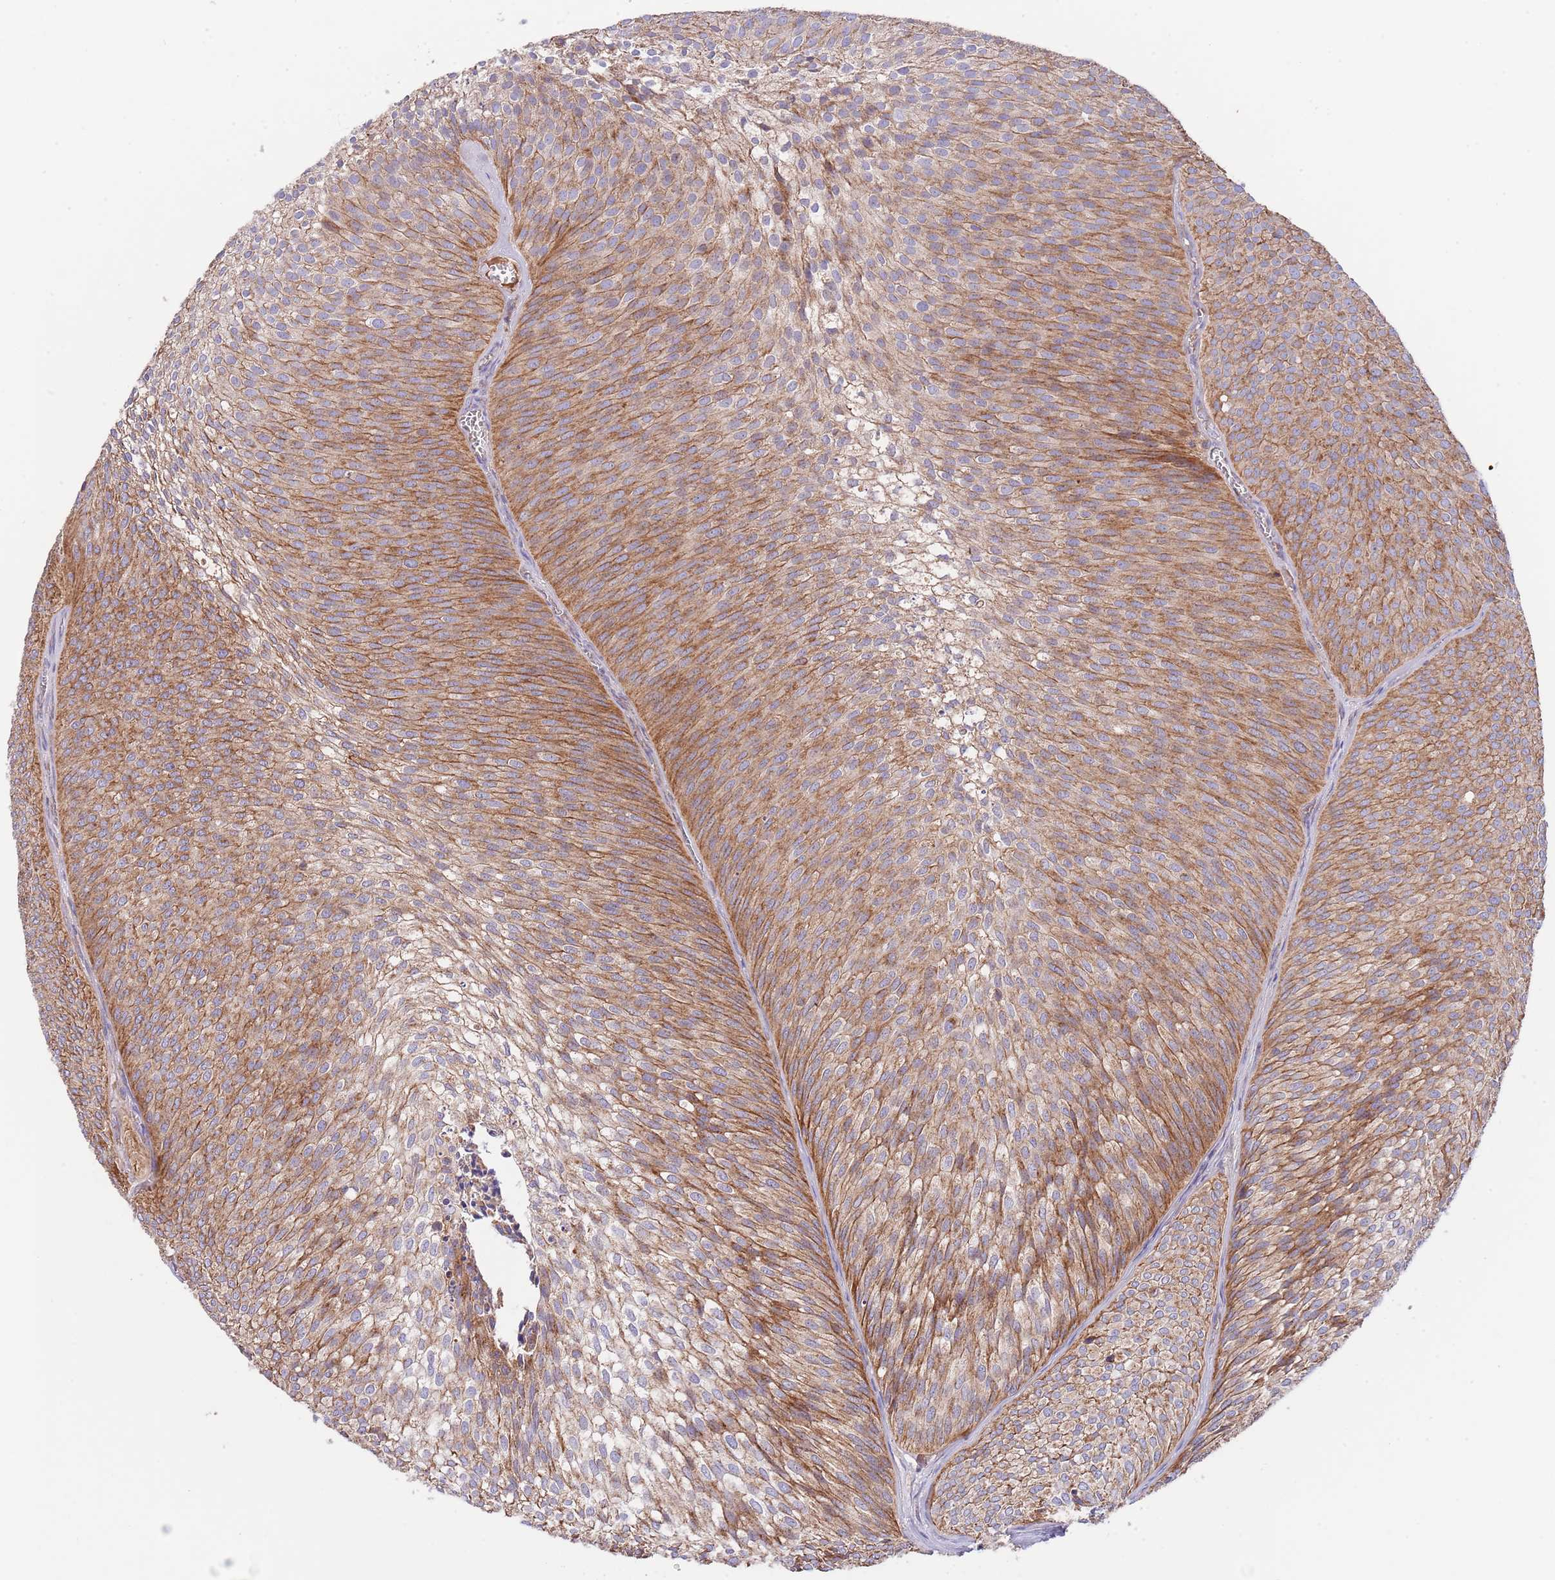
{"staining": {"intensity": "moderate", "quantity": ">75%", "location": "cytoplasmic/membranous"}, "tissue": "urothelial cancer", "cell_type": "Tumor cells", "image_type": "cancer", "snomed": [{"axis": "morphology", "description": "Urothelial carcinoma, Low grade"}, {"axis": "topography", "description": "Urinary bladder"}], "caption": "This is an image of IHC staining of urothelial carcinoma (low-grade), which shows moderate expression in the cytoplasmic/membranous of tumor cells.", "gene": "DNAJA3", "patient": {"sex": "male", "age": 91}}